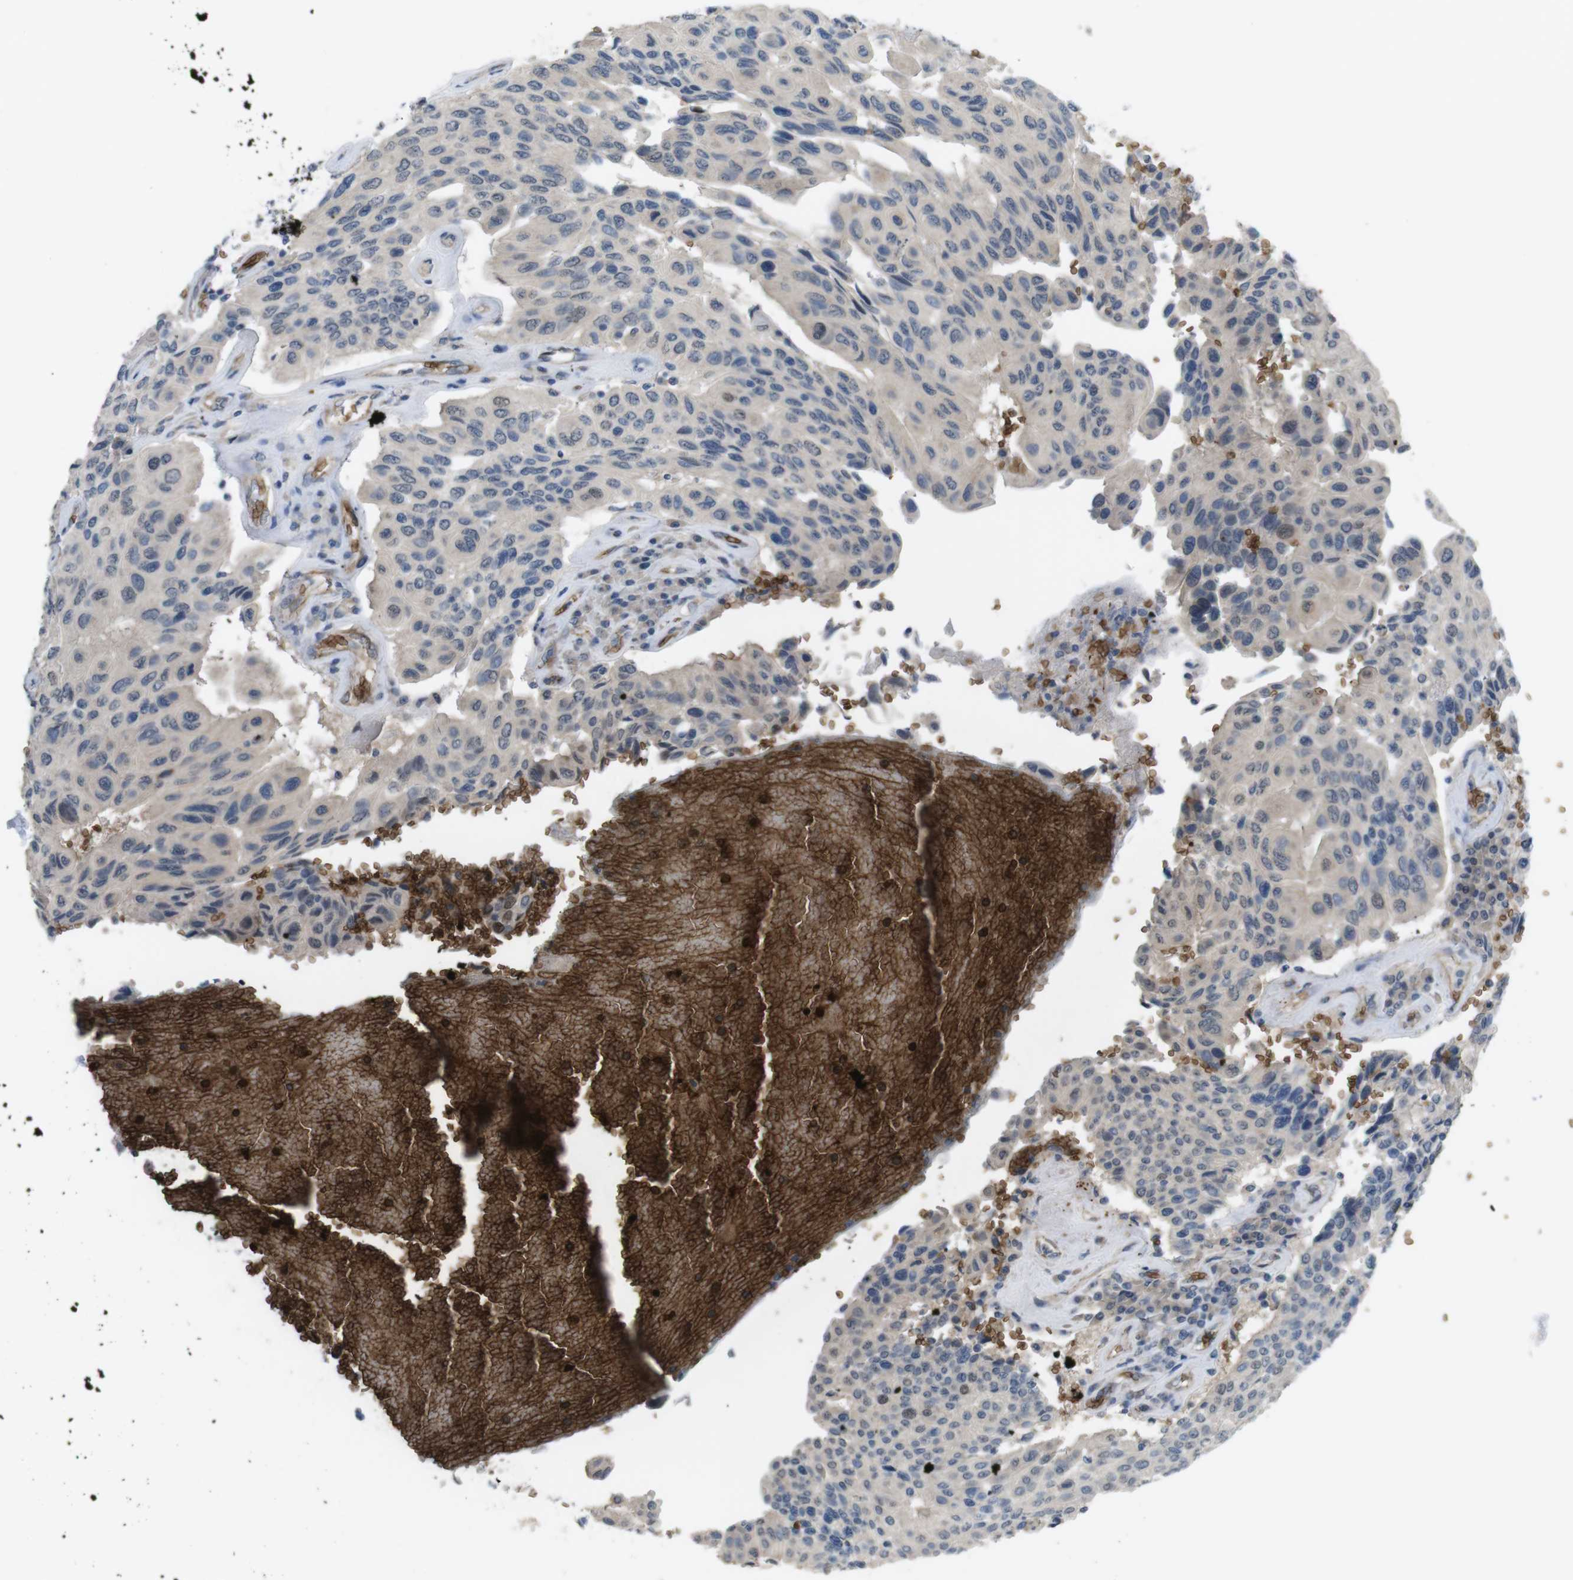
{"staining": {"intensity": "weak", "quantity": "<25%", "location": "cytoplasmic/membranous"}, "tissue": "urothelial cancer", "cell_type": "Tumor cells", "image_type": "cancer", "snomed": [{"axis": "morphology", "description": "Urothelial carcinoma, High grade"}, {"axis": "topography", "description": "Urinary bladder"}], "caption": "Immunohistochemical staining of human high-grade urothelial carcinoma demonstrates no significant staining in tumor cells.", "gene": "GYPA", "patient": {"sex": "male", "age": 66}}